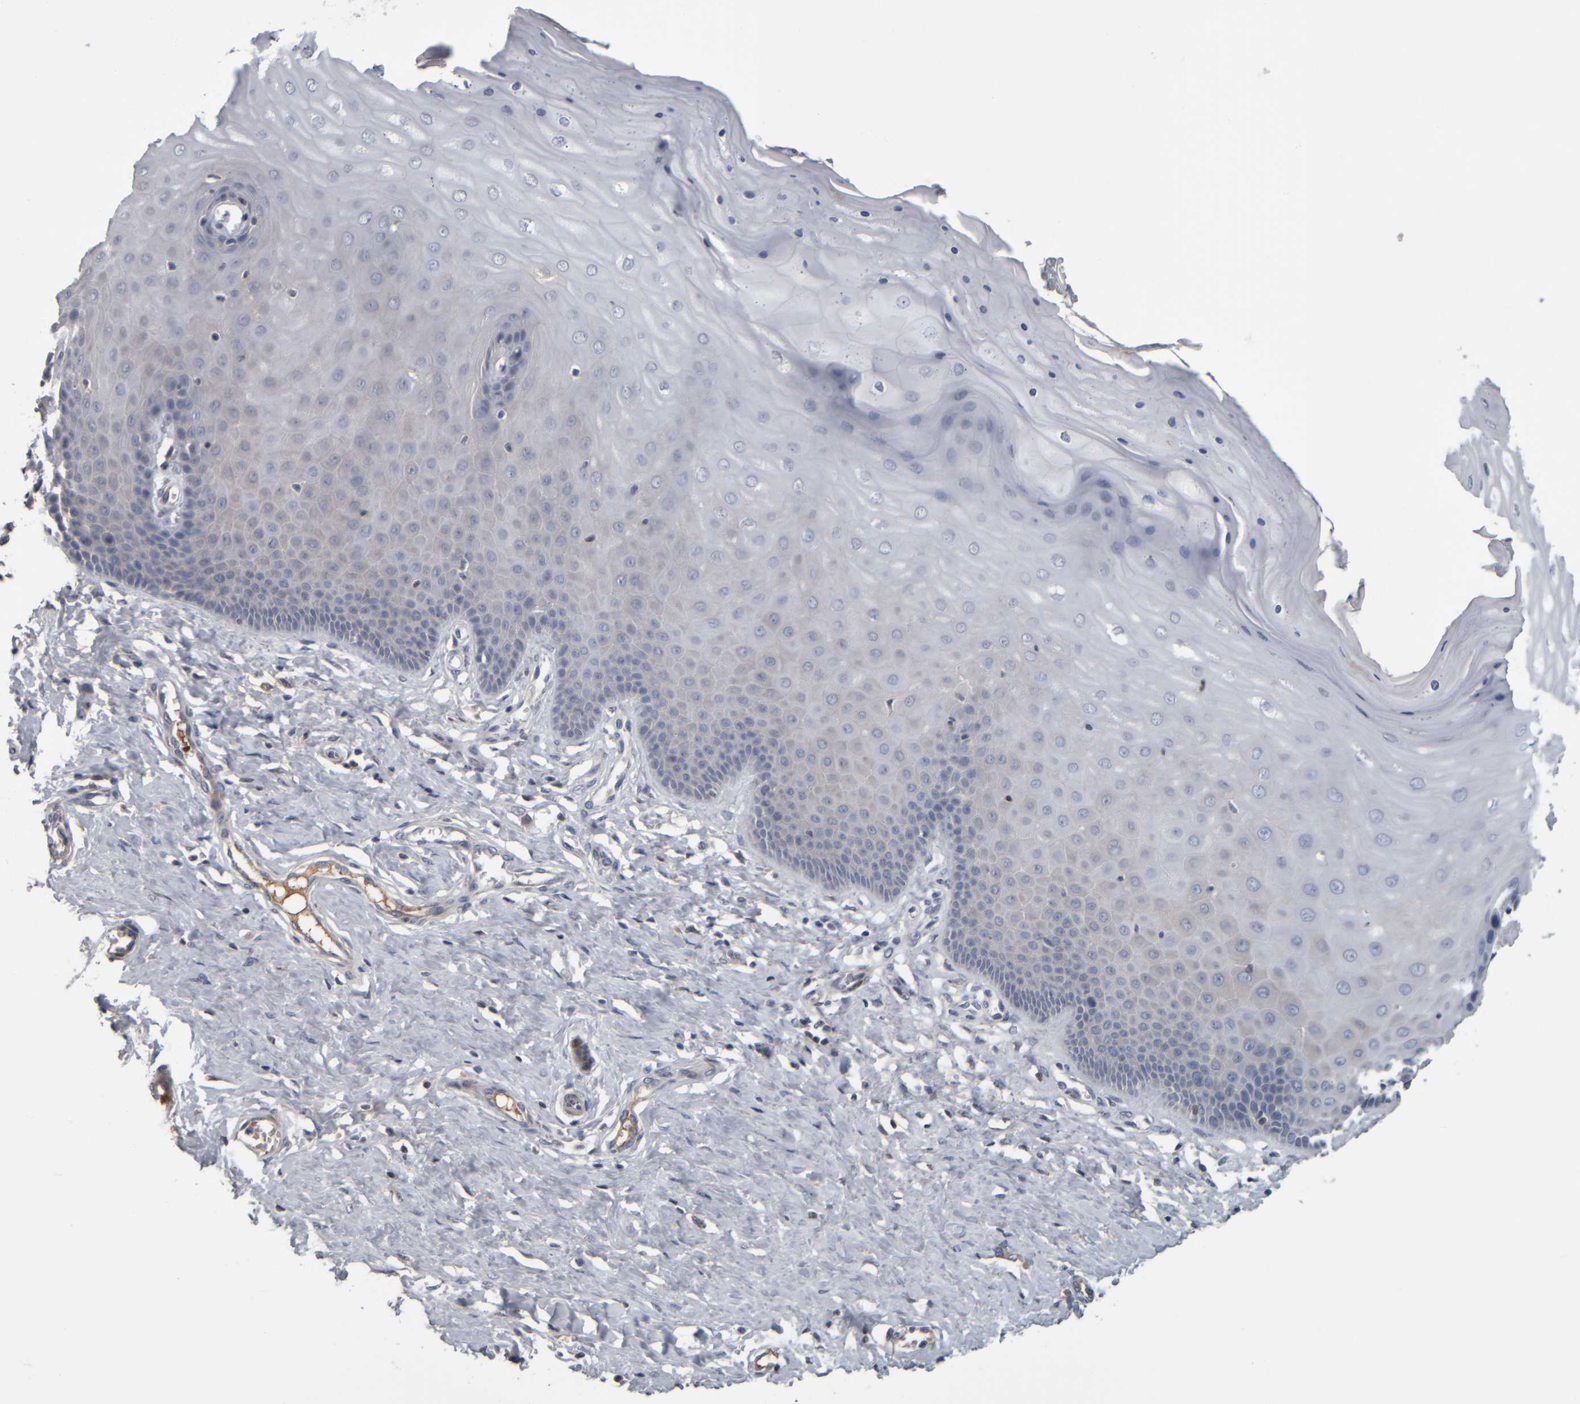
{"staining": {"intensity": "negative", "quantity": "none", "location": "none"}, "tissue": "cervix", "cell_type": "Glandular cells", "image_type": "normal", "snomed": [{"axis": "morphology", "description": "Normal tissue, NOS"}, {"axis": "topography", "description": "Cervix"}], "caption": "Immunohistochemistry of unremarkable human cervix displays no expression in glandular cells.", "gene": "CAVIN4", "patient": {"sex": "female", "age": 55}}